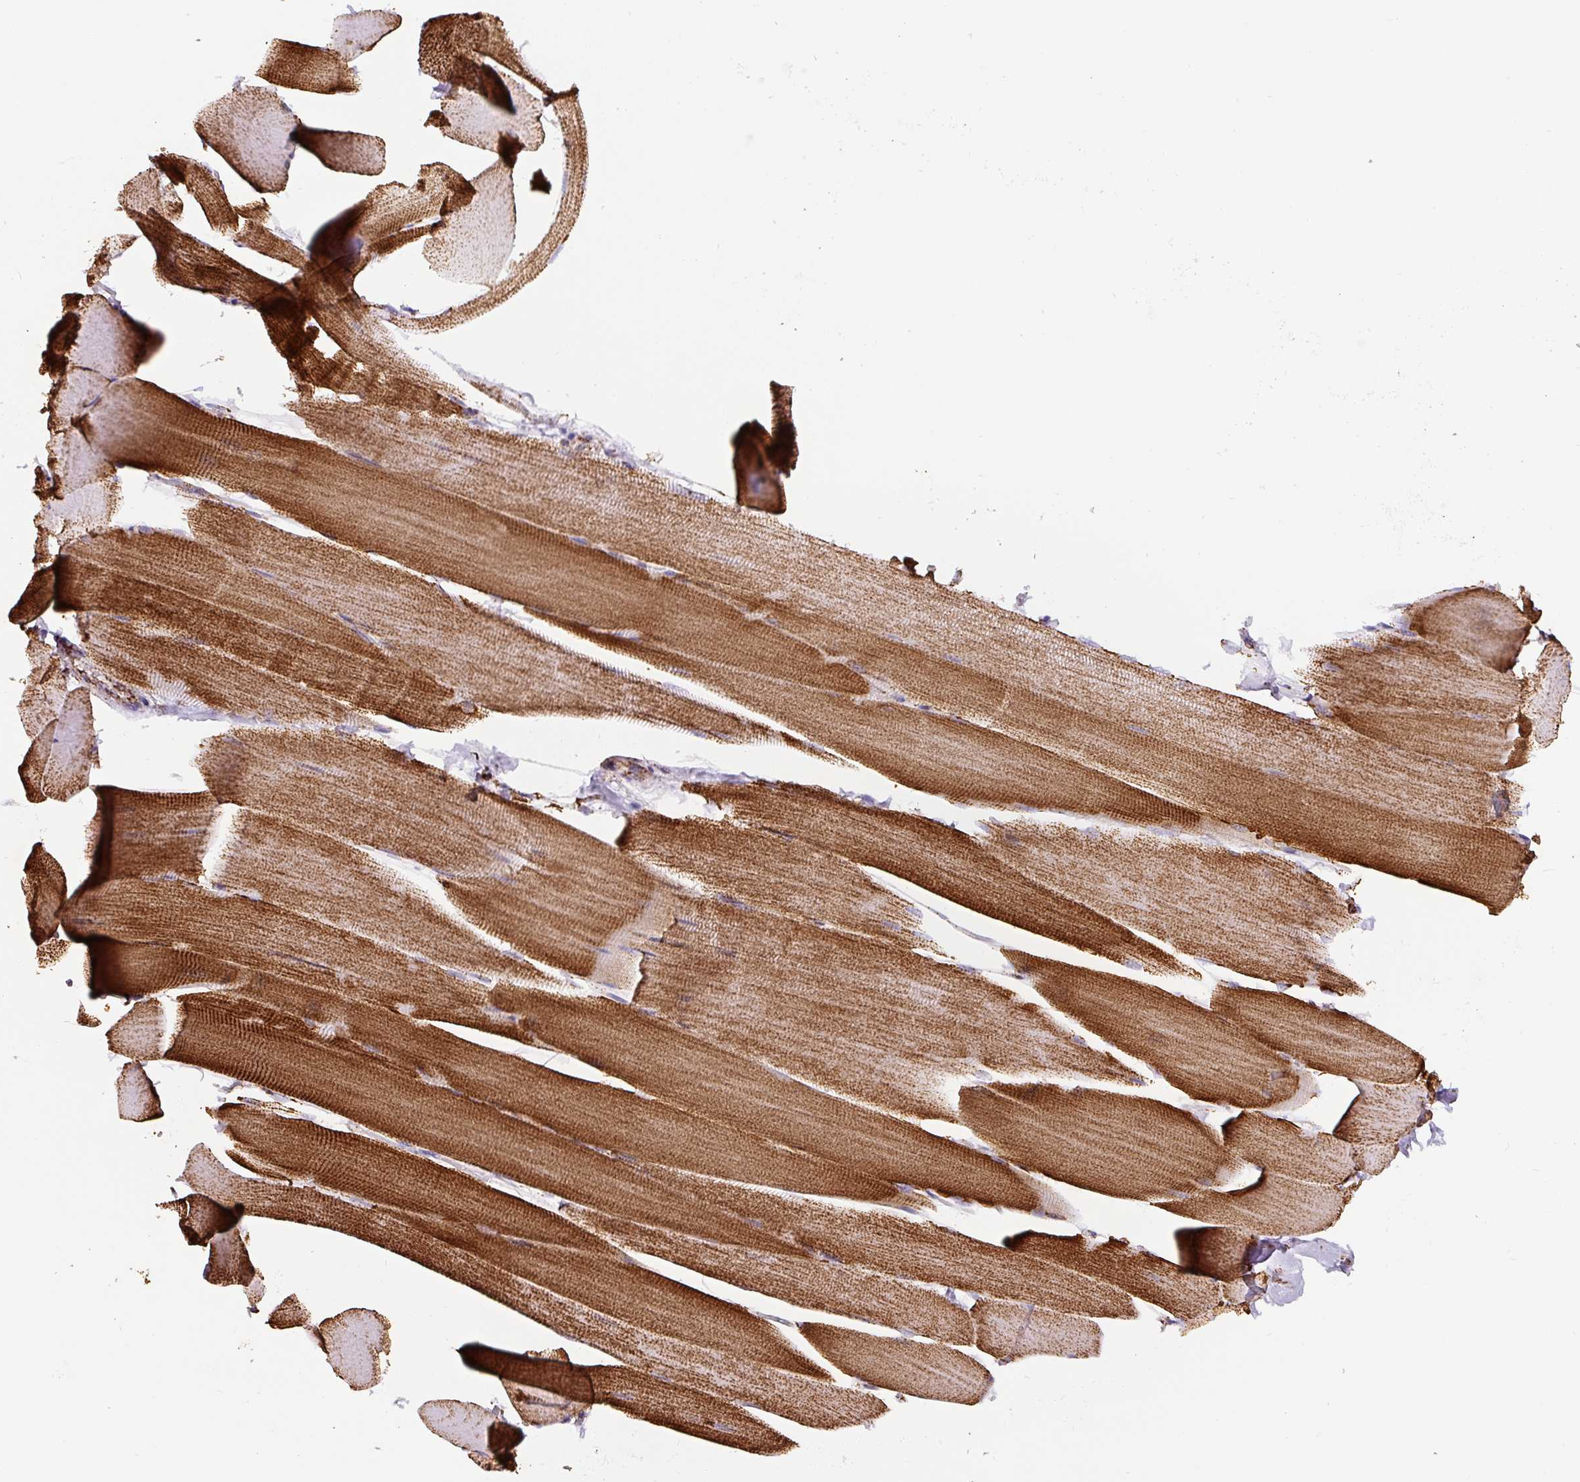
{"staining": {"intensity": "strong", "quantity": "25%-75%", "location": "cytoplasmic/membranous"}, "tissue": "skeletal muscle", "cell_type": "Myocytes", "image_type": "normal", "snomed": [{"axis": "morphology", "description": "Normal tissue, NOS"}, {"axis": "topography", "description": "Skeletal muscle"}], "caption": "Approximately 25%-75% of myocytes in normal human skeletal muscle reveal strong cytoplasmic/membranous protein expression as visualized by brown immunohistochemical staining.", "gene": "ATP5F1A", "patient": {"sex": "male", "age": 25}}